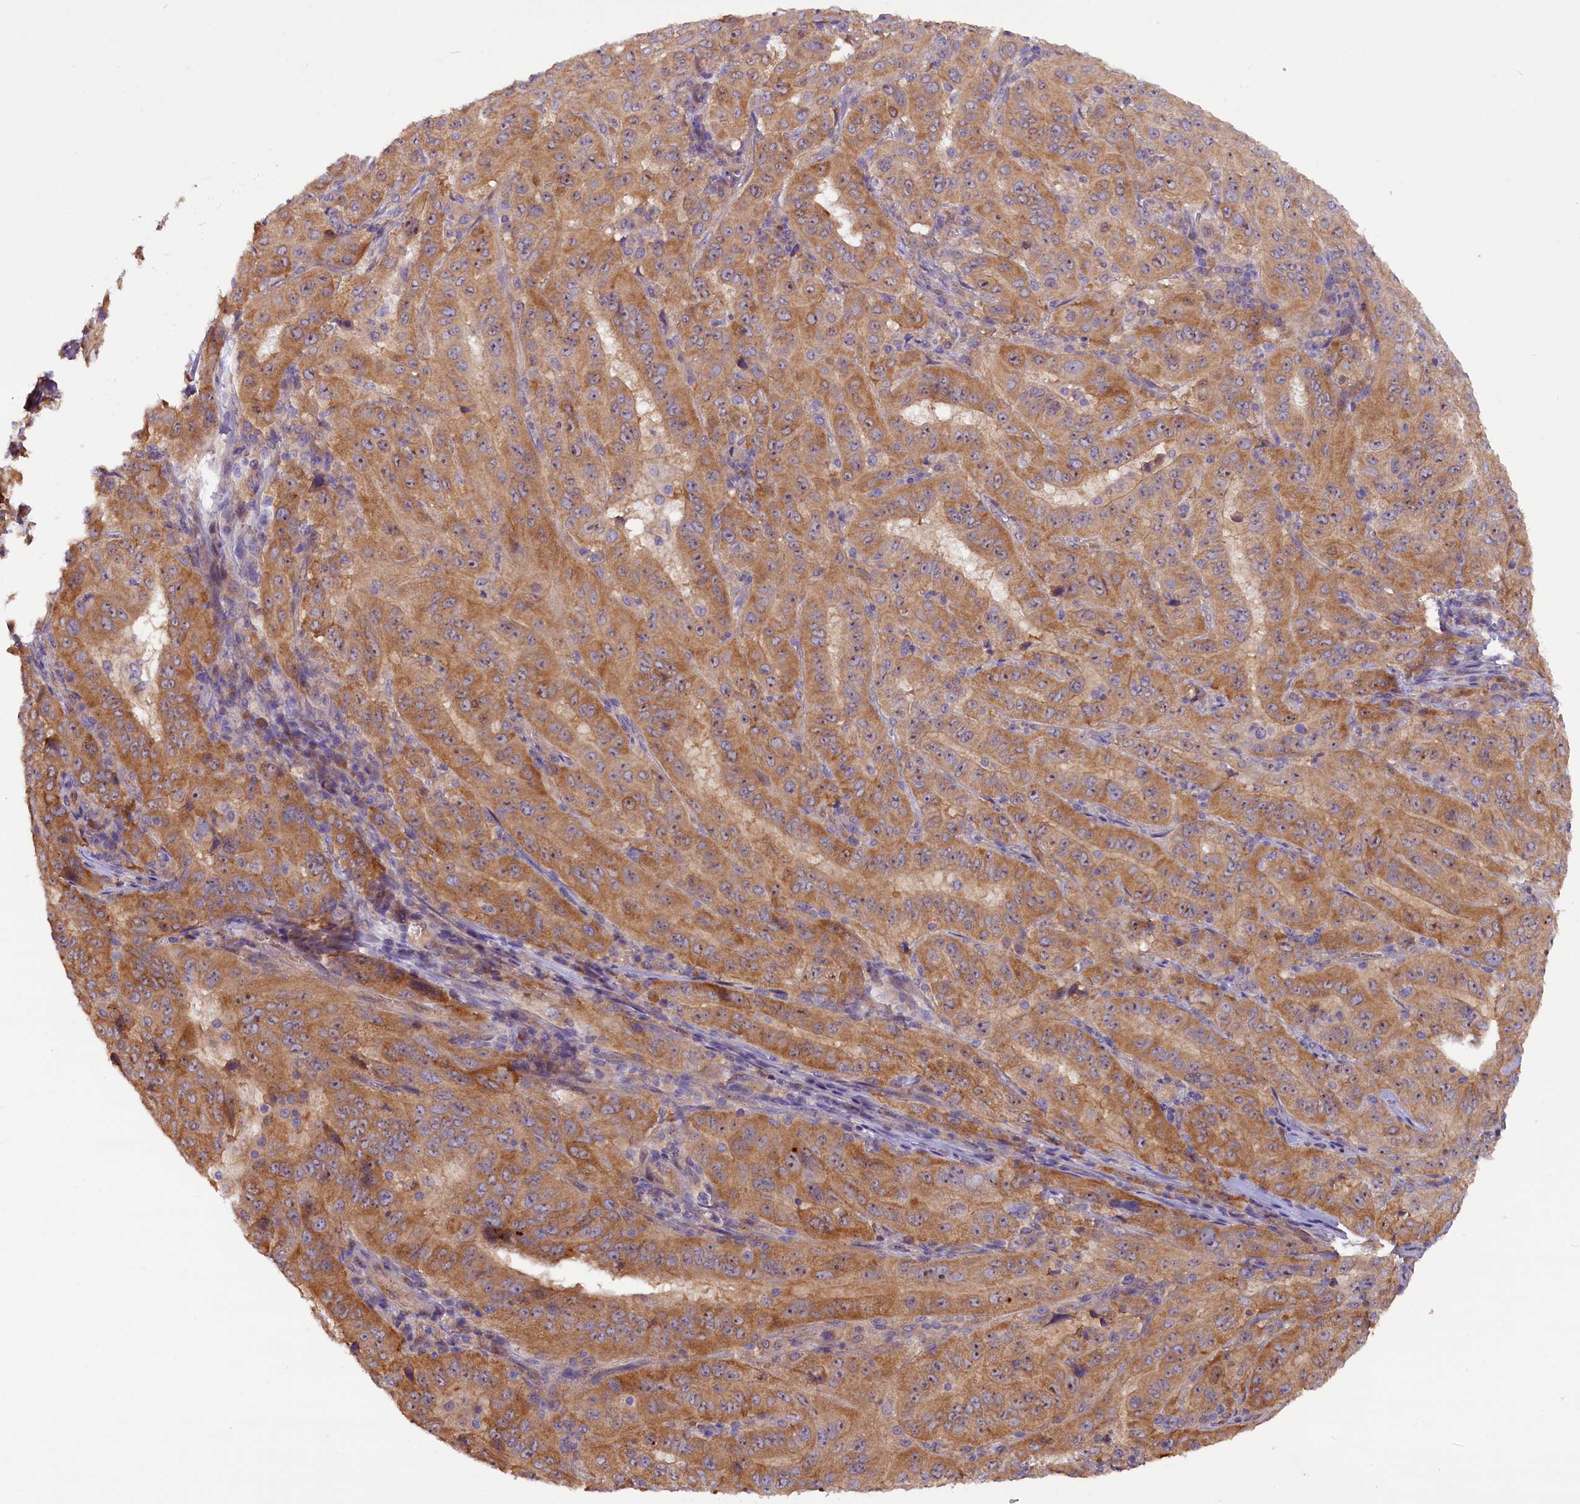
{"staining": {"intensity": "moderate", "quantity": ">75%", "location": "cytoplasmic/membranous"}, "tissue": "pancreatic cancer", "cell_type": "Tumor cells", "image_type": "cancer", "snomed": [{"axis": "morphology", "description": "Adenocarcinoma, NOS"}, {"axis": "topography", "description": "Pancreas"}], "caption": "Brown immunohistochemical staining in human pancreatic adenocarcinoma shows moderate cytoplasmic/membranous staining in about >75% of tumor cells.", "gene": "CCDC9B", "patient": {"sex": "male", "age": 63}}